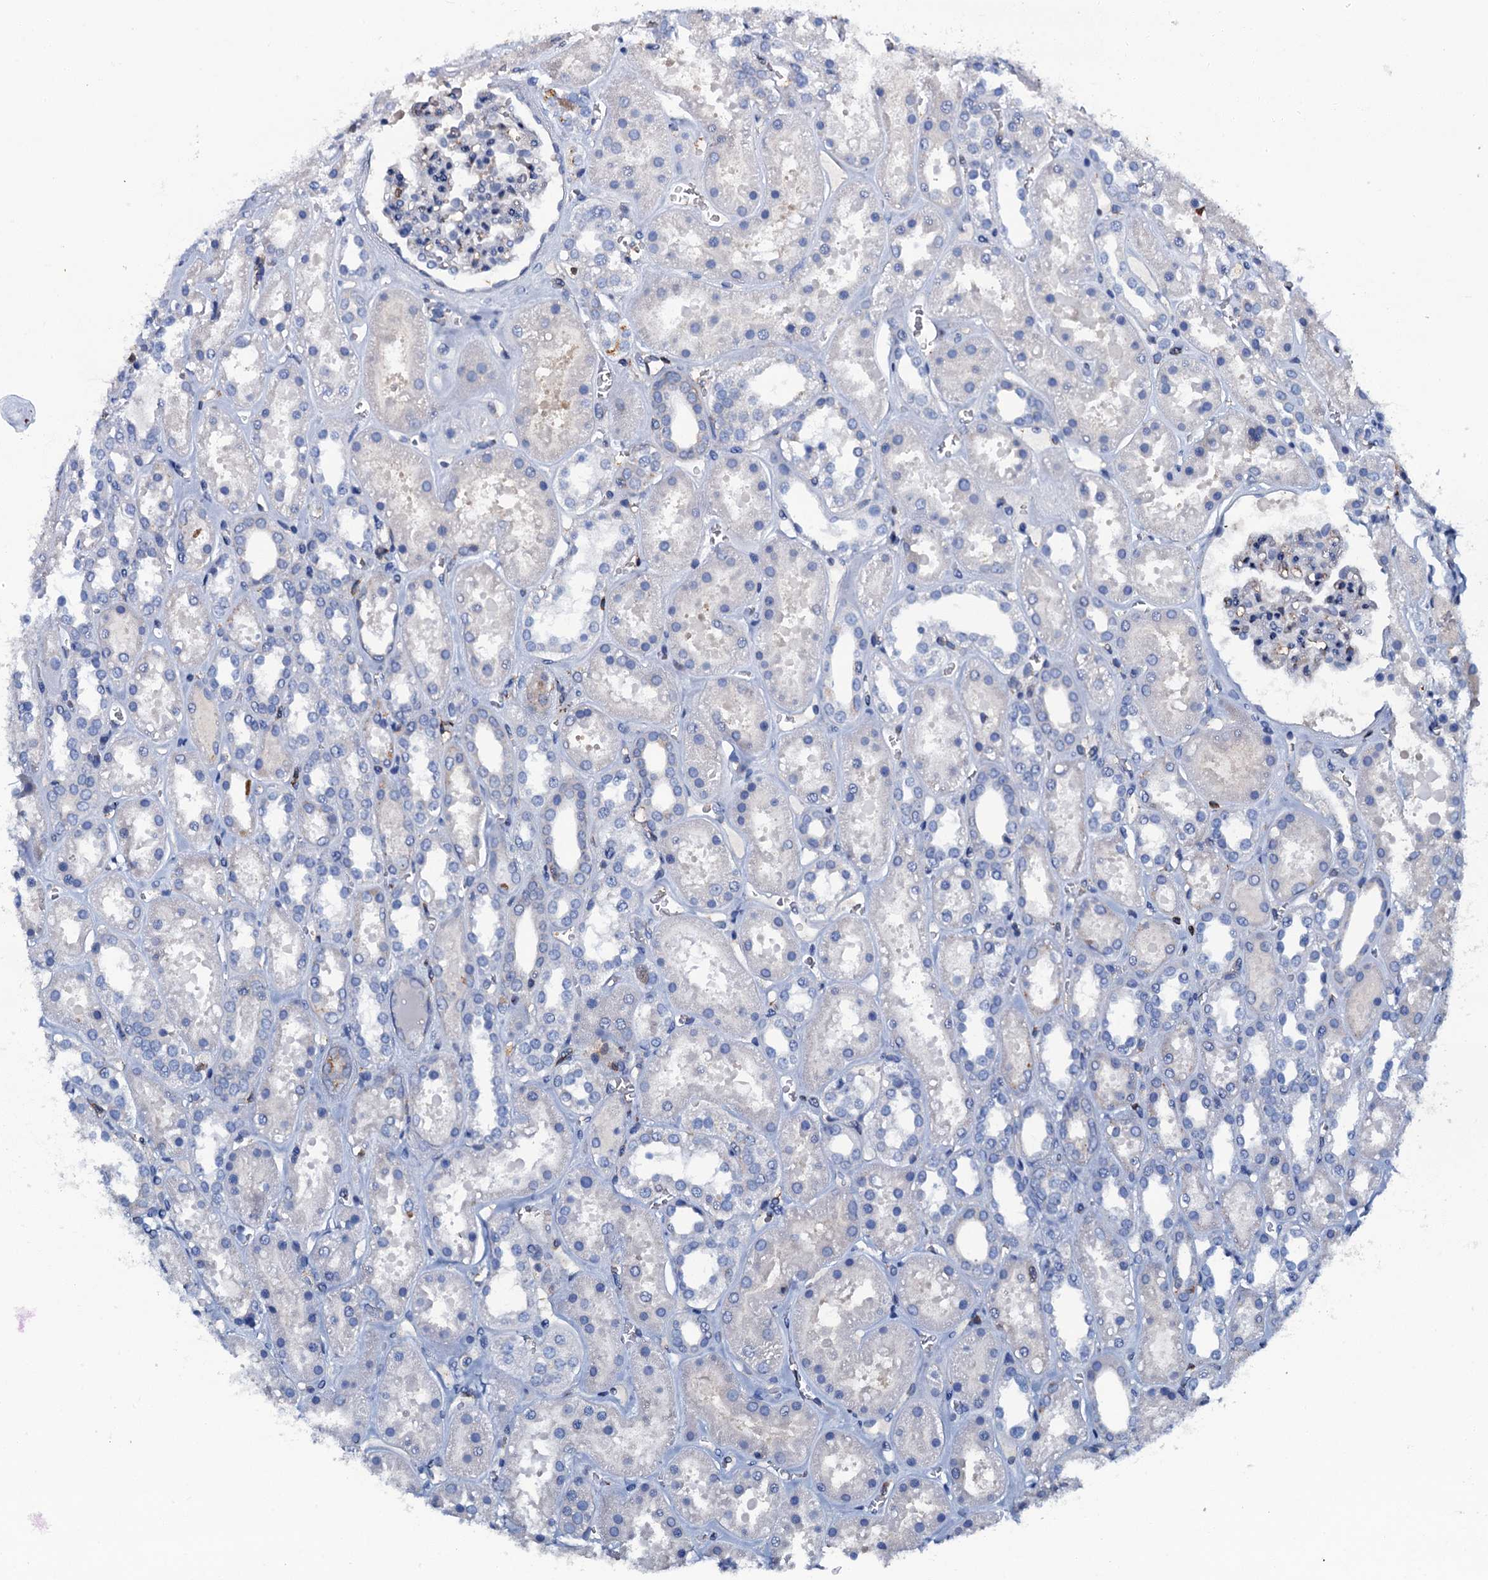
{"staining": {"intensity": "negative", "quantity": "none", "location": "none"}, "tissue": "kidney", "cell_type": "Cells in glomeruli", "image_type": "normal", "snomed": [{"axis": "morphology", "description": "Normal tissue, NOS"}, {"axis": "topography", "description": "Kidney"}], "caption": "Human kidney stained for a protein using IHC displays no staining in cells in glomeruli.", "gene": "MS4A4E", "patient": {"sex": "female", "age": 41}}